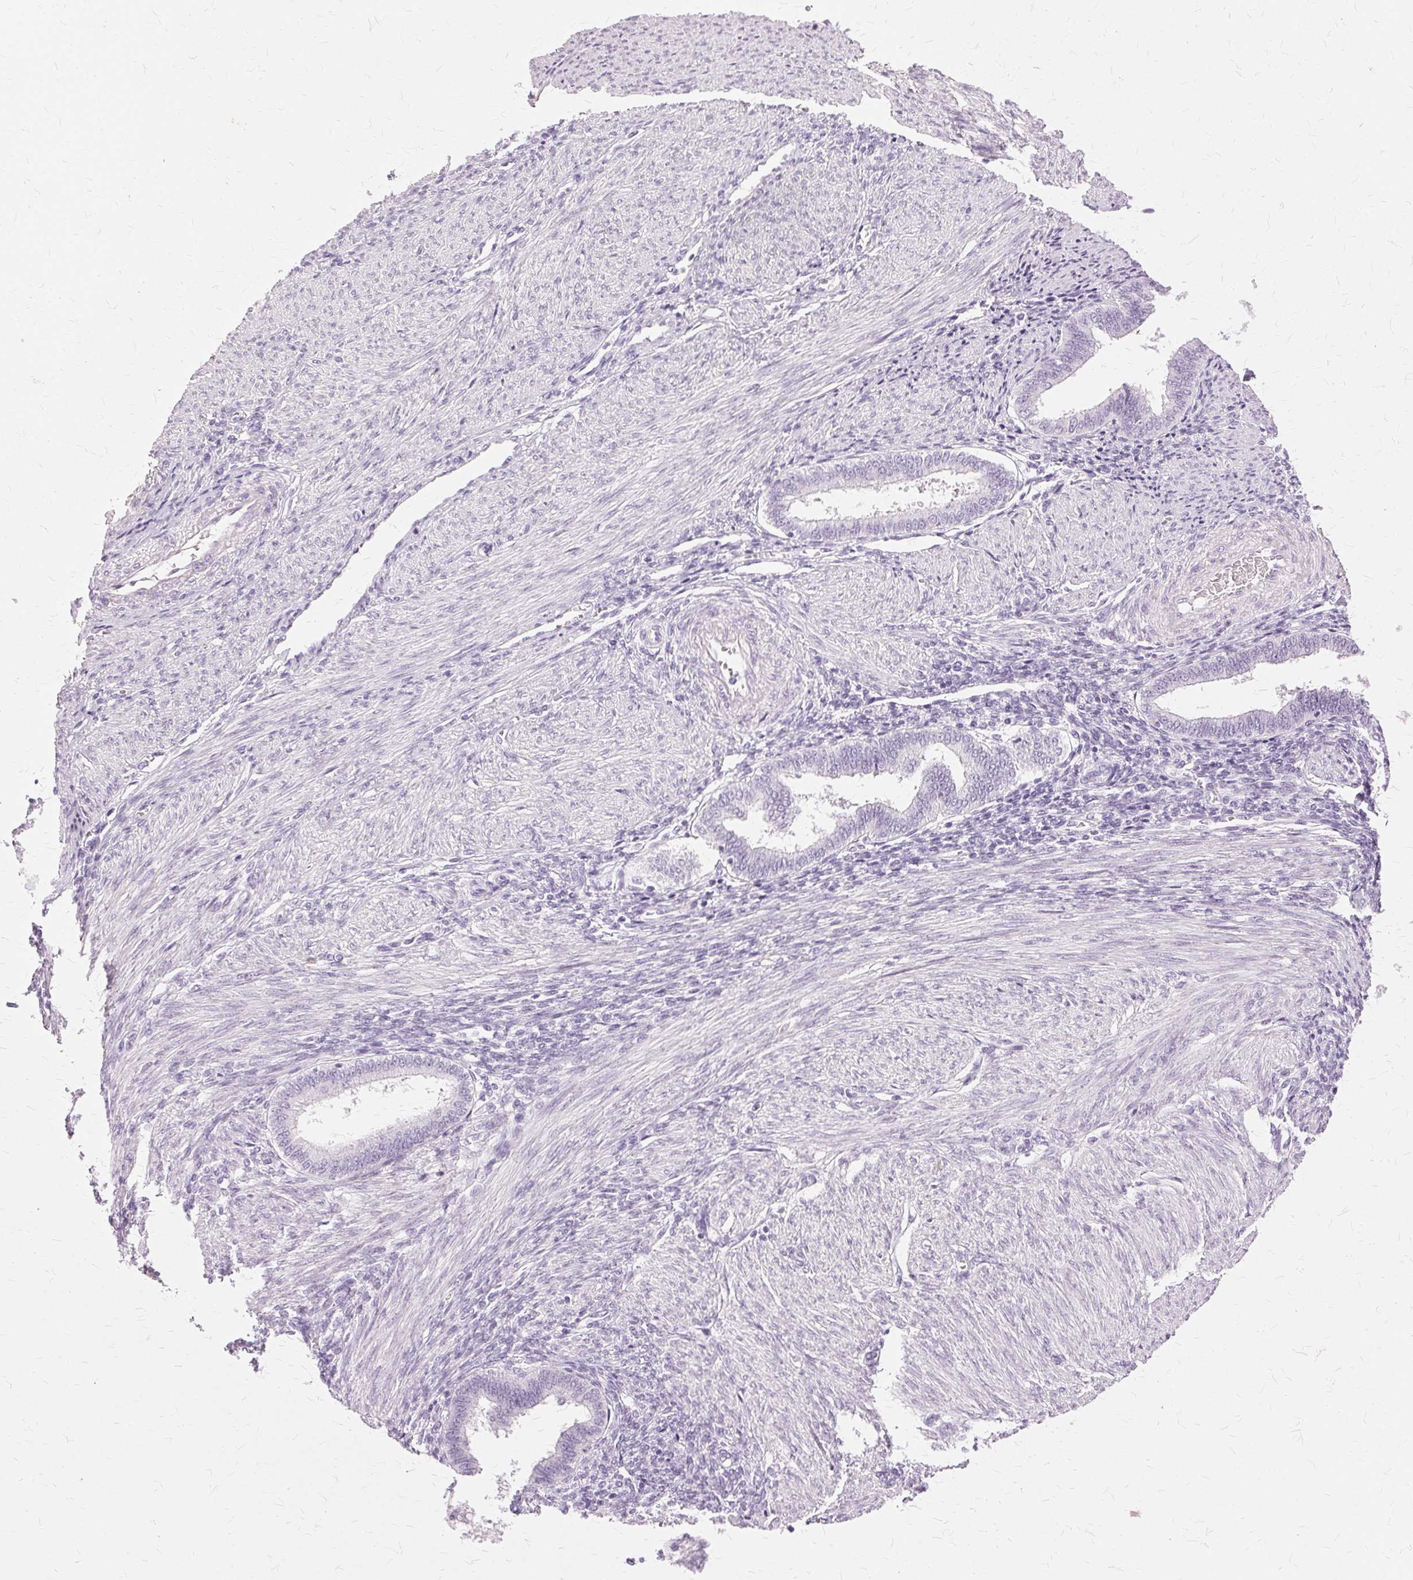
{"staining": {"intensity": "negative", "quantity": "none", "location": "none"}, "tissue": "endometrium", "cell_type": "Cells in endometrial stroma", "image_type": "normal", "snomed": [{"axis": "morphology", "description": "Normal tissue, NOS"}, {"axis": "topography", "description": "Endometrium"}], "caption": "High power microscopy photomicrograph of an immunohistochemistry micrograph of unremarkable endometrium, revealing no significant staining in cells in endometrial stroma. Brightfield microscopy of immunohistochemistry stained with DAB (3,3'-diaminobenzidine) (brown) and hematoxylin (blue), captured at high magnification.", "gene": "SLC45A3", "patient": {"sex": "female", "age": 42}}